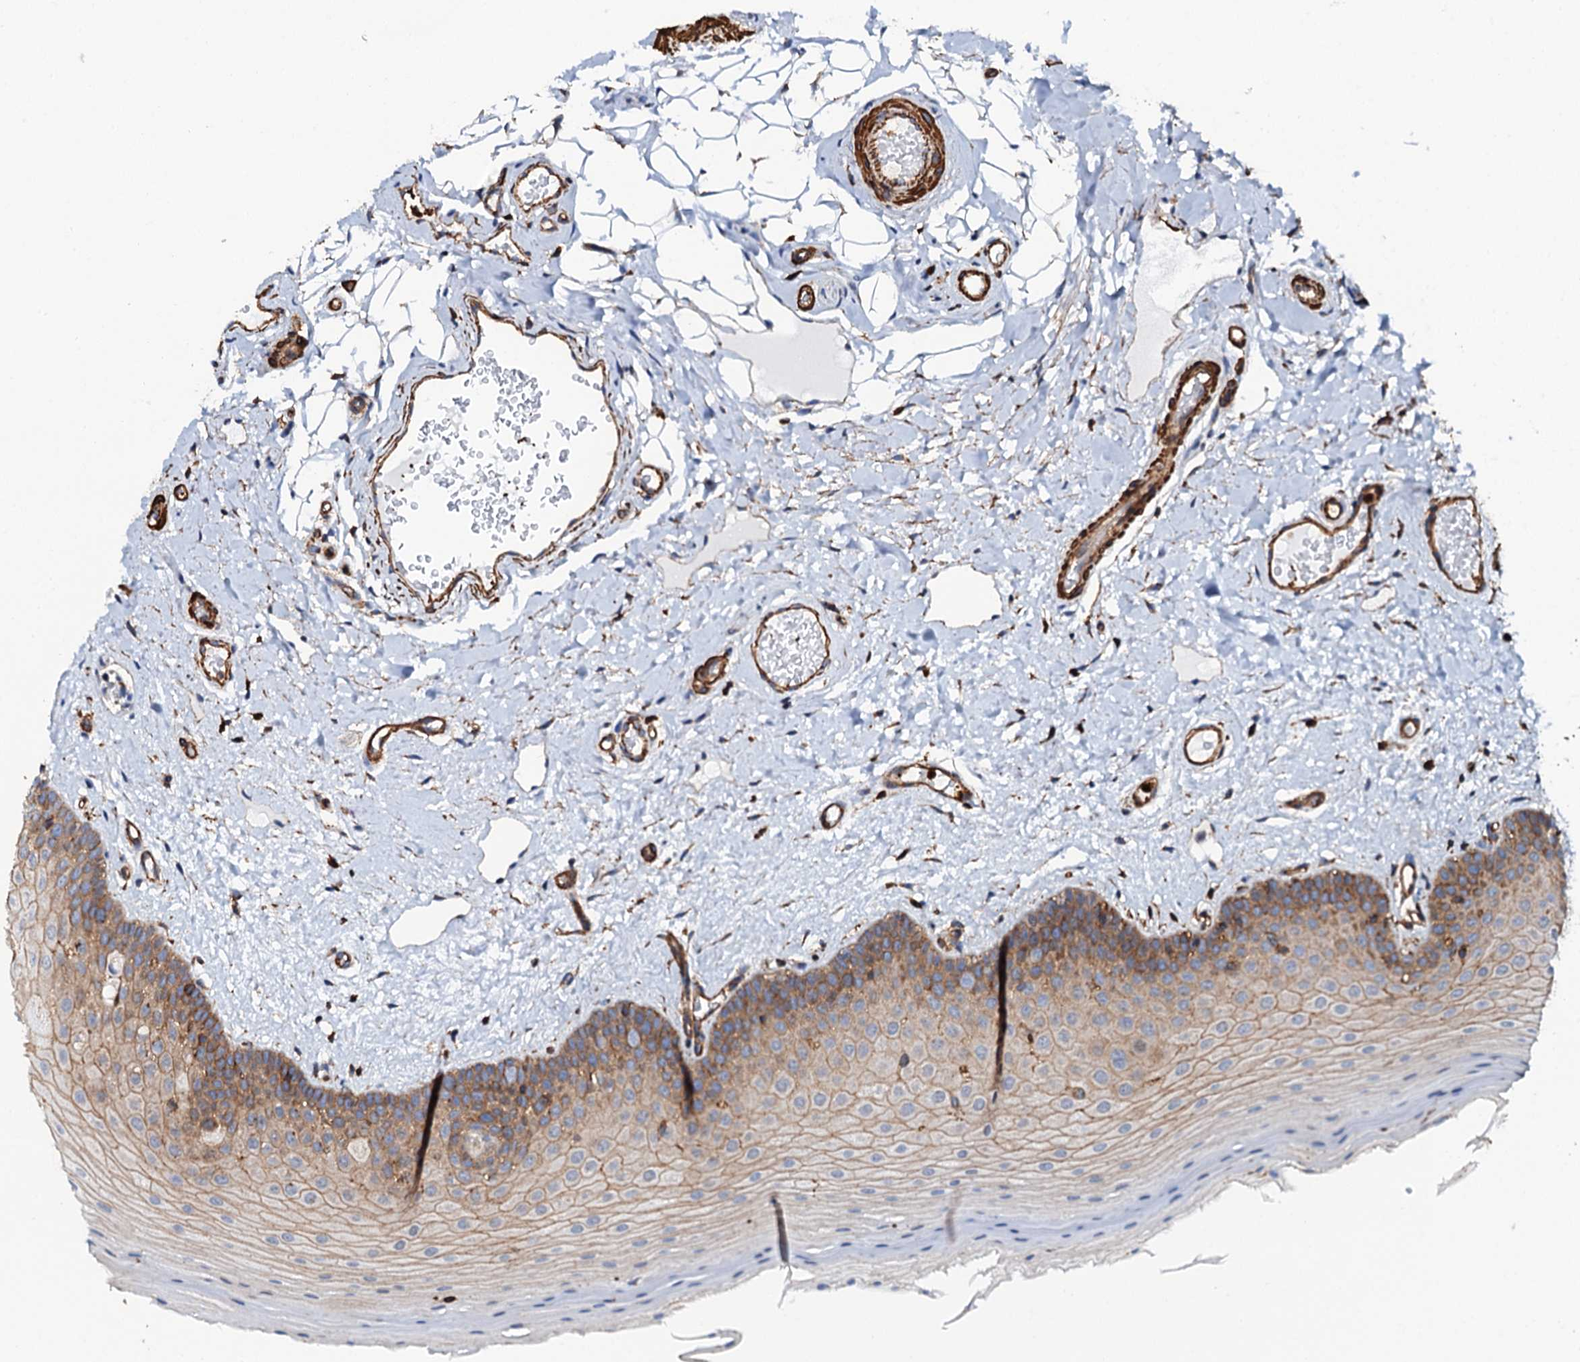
{"staining": {"intensity": "moderate", "quantity": "25%-75%", "location": "cytoplasmic/membranous"}, "tissue": "oral mucosa", "cell_type": "Squamous epithelial cells", "image_type": "normal", "snomed": [{"axis": "morphology", "description": "Normal tissue, NOS"}, {"axis": "topography", "description": "Oral tissue"}, {"axis": "topography", "description": "Tounge, NOS"}], "caption": "The immunohistochemical stain labels moderate cytoplasmic/membranous staining in squamous epithelial cells of unremarkable oral mucosa. (DAB (3,3'-diaminobenzidine) IHC with brightfield microscopy, high magnification).", "gene": "INTS10", "patient": {"sex": "male", "age": 47}}